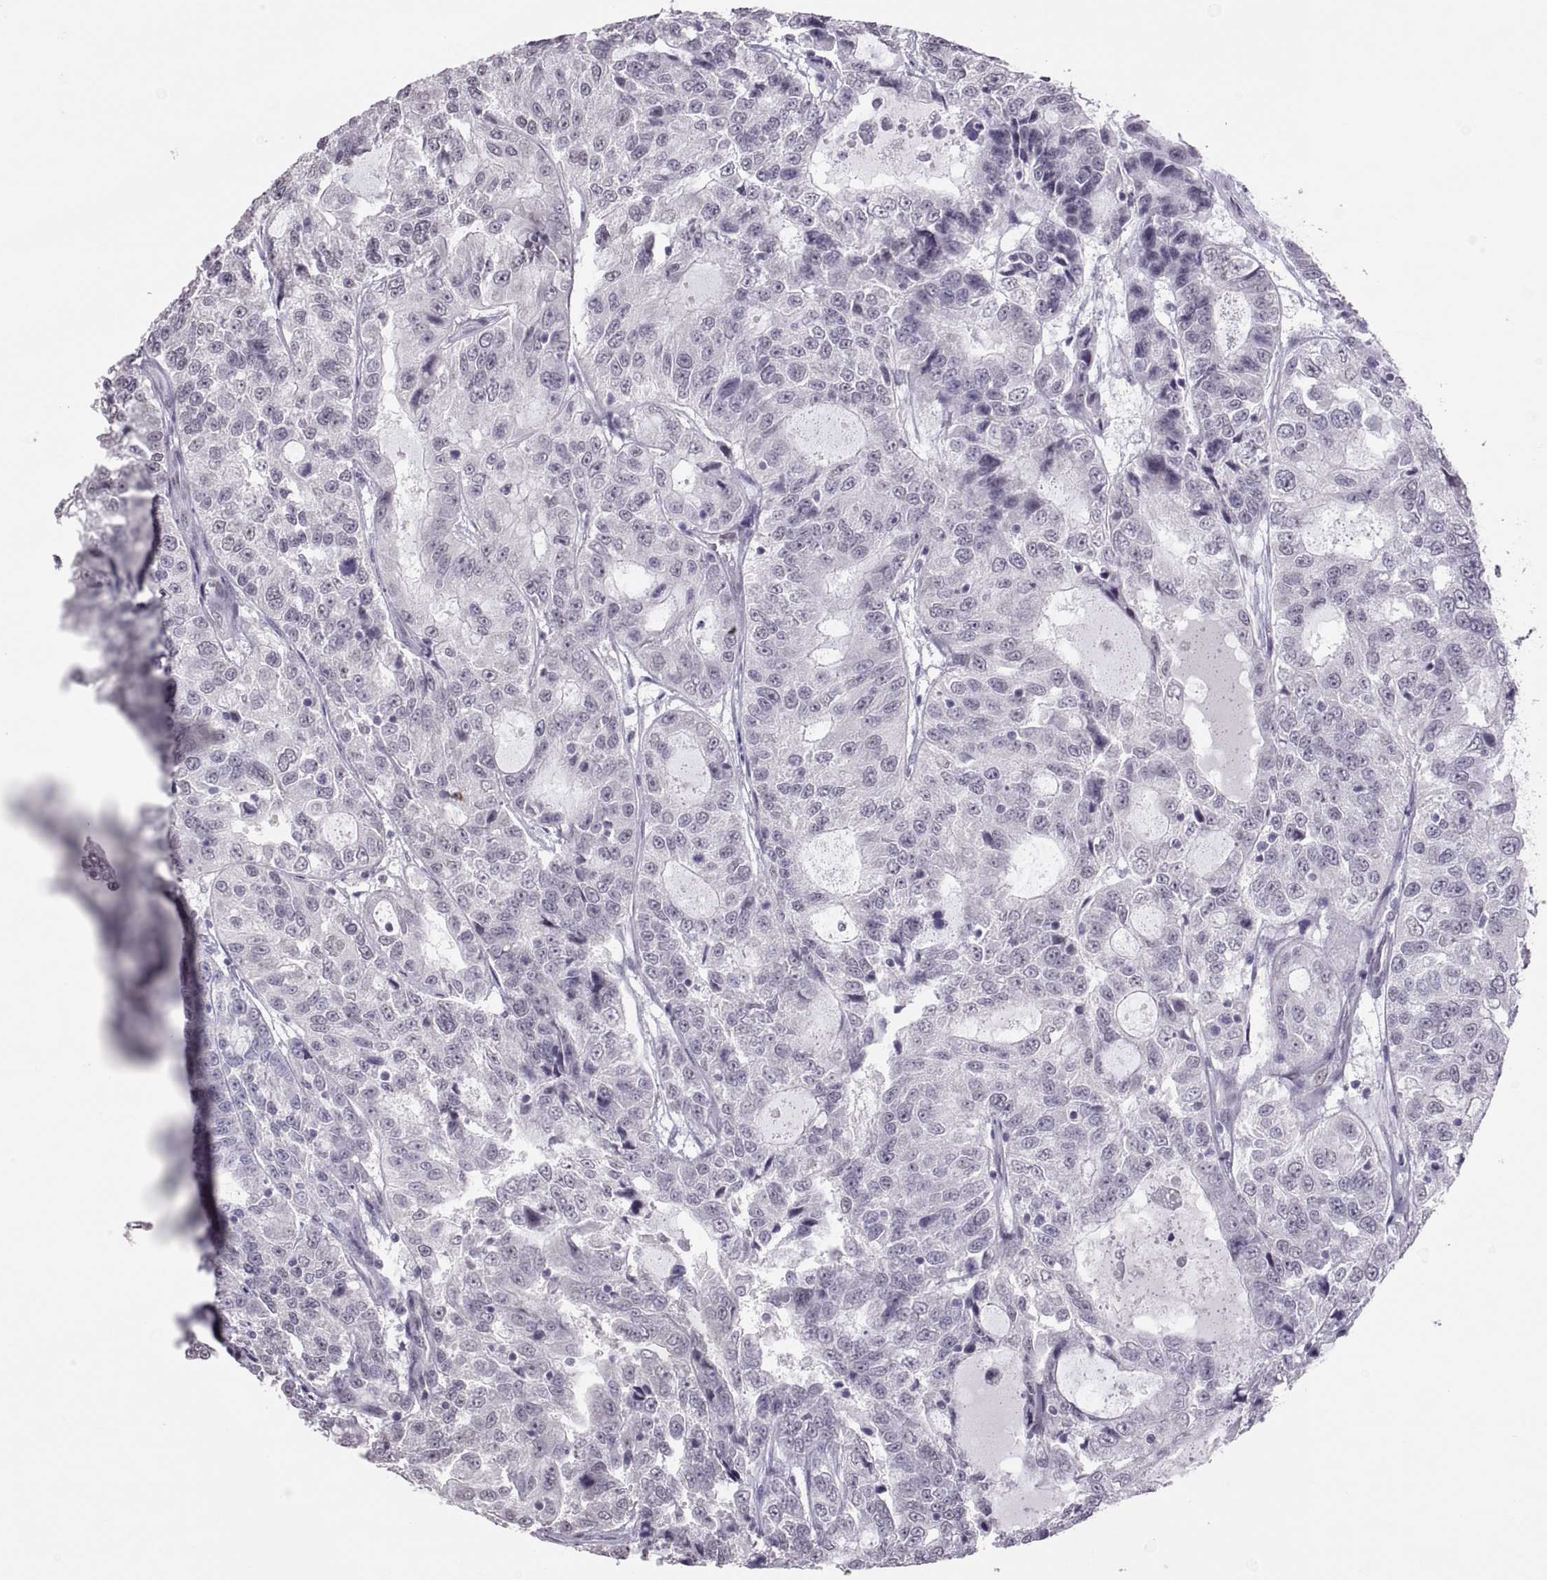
{"staining": {"intensity": "negative", "quantity": "none", "location": "none"}, "tissue": "urothelial cancer", "cell_type": "Tumor cells", "image_type": "cancer", "snomed": [{"axis": "morphology", "description": "Urothelial carcinoma, NOS"}, {"axis": "morphology", "description": "Urothelial carcinoma, High grade"}, {"axis": "topography", "description": "Urinary bladder"}], "caption": "IHC of urothelial cancer demonstrates no positivity in tumor cells.", "gene": "KRT77", "patient": {"sex": "female", "age": 73}}